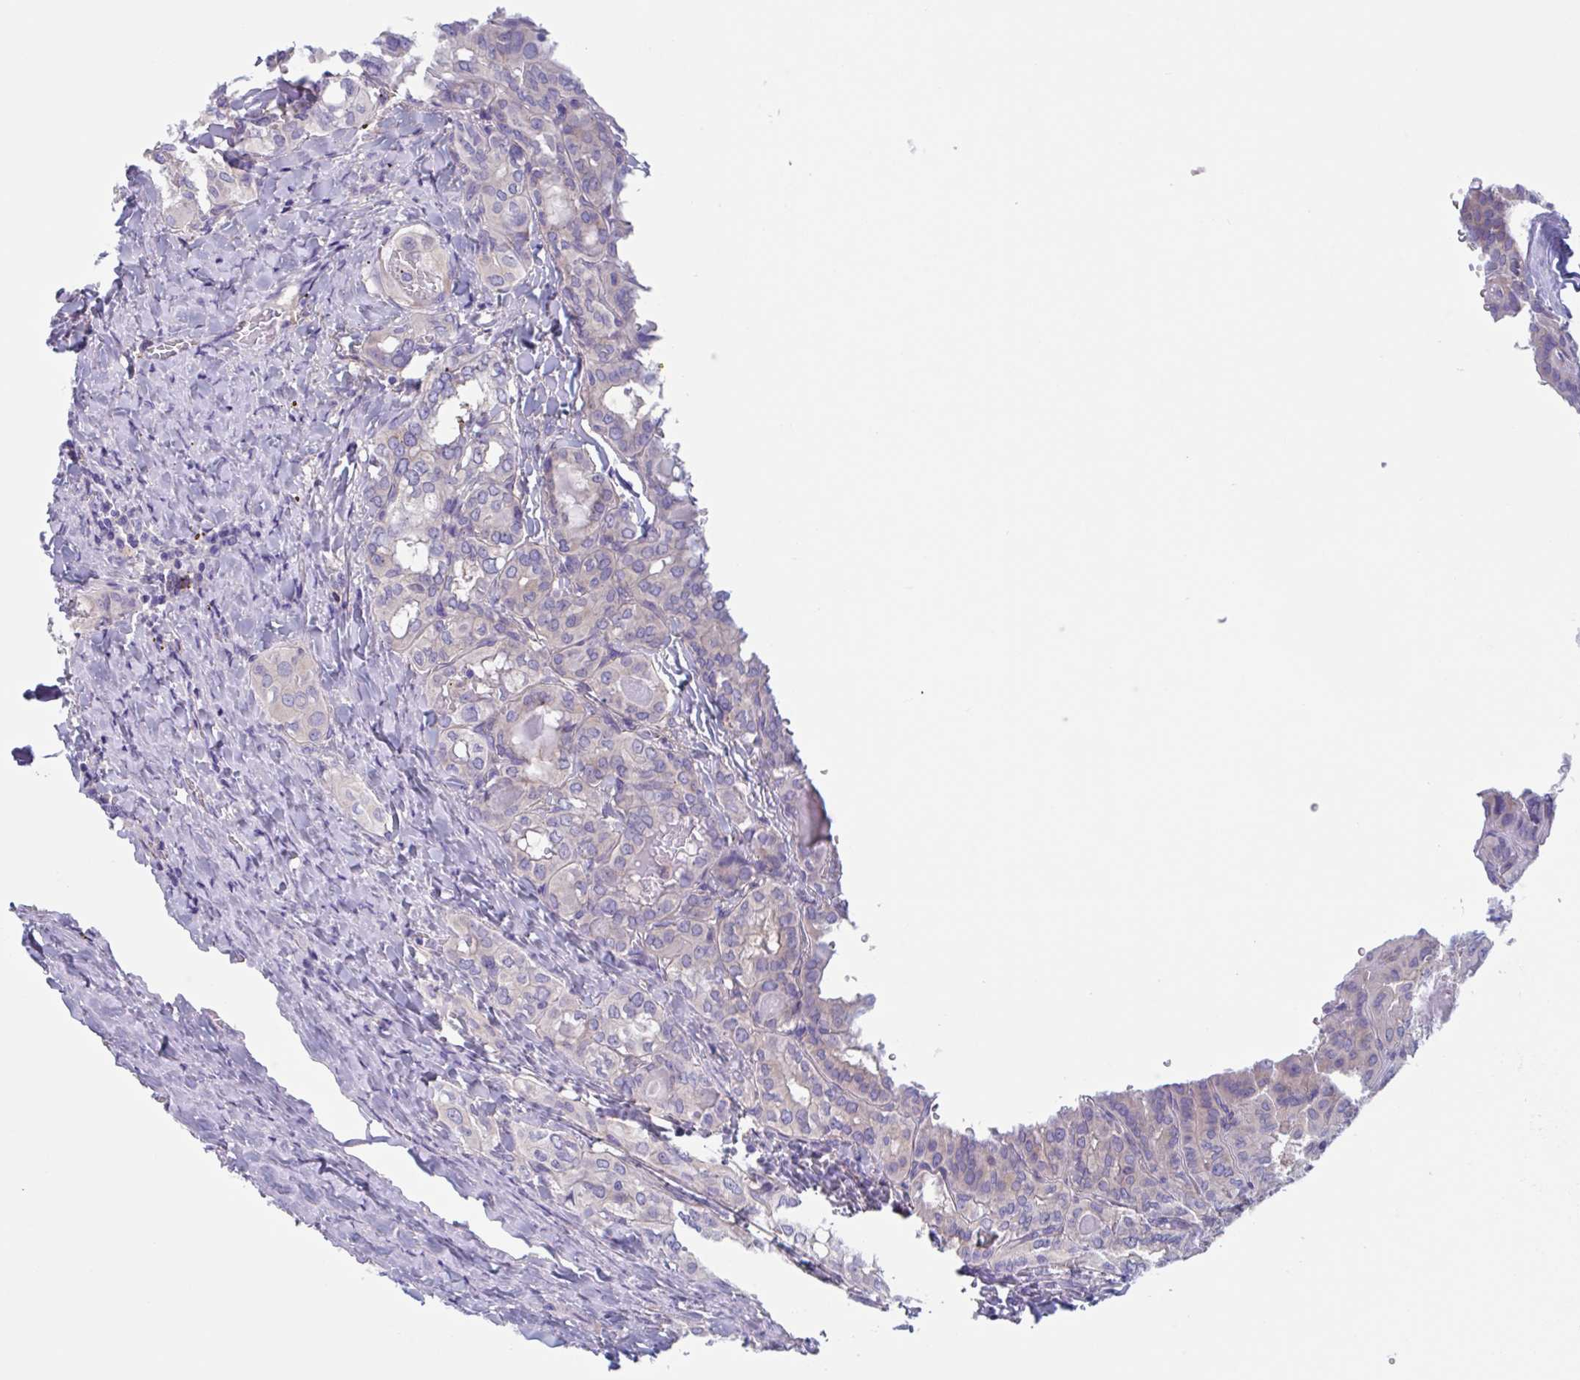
{"staining": {"intensity": "negative", "quantity": "none", "location": "none"}, "tissue": "thyroid cancer", "cell_type": "Tumor cells", "image_type": "cancer", "snomed": [{"axis": "morphology", "description": "Papillary adenocarcinoma, NOS"}, {"axis": "topography", "description": "Thyroid gland"}], "caption": "There is no significant staining in tumor cells of thyroid papillary adenocarcinoma. Nuclei are stained in blue.", "gene": "LPIN3", "patient": {"sex": "female", "age": 46}}